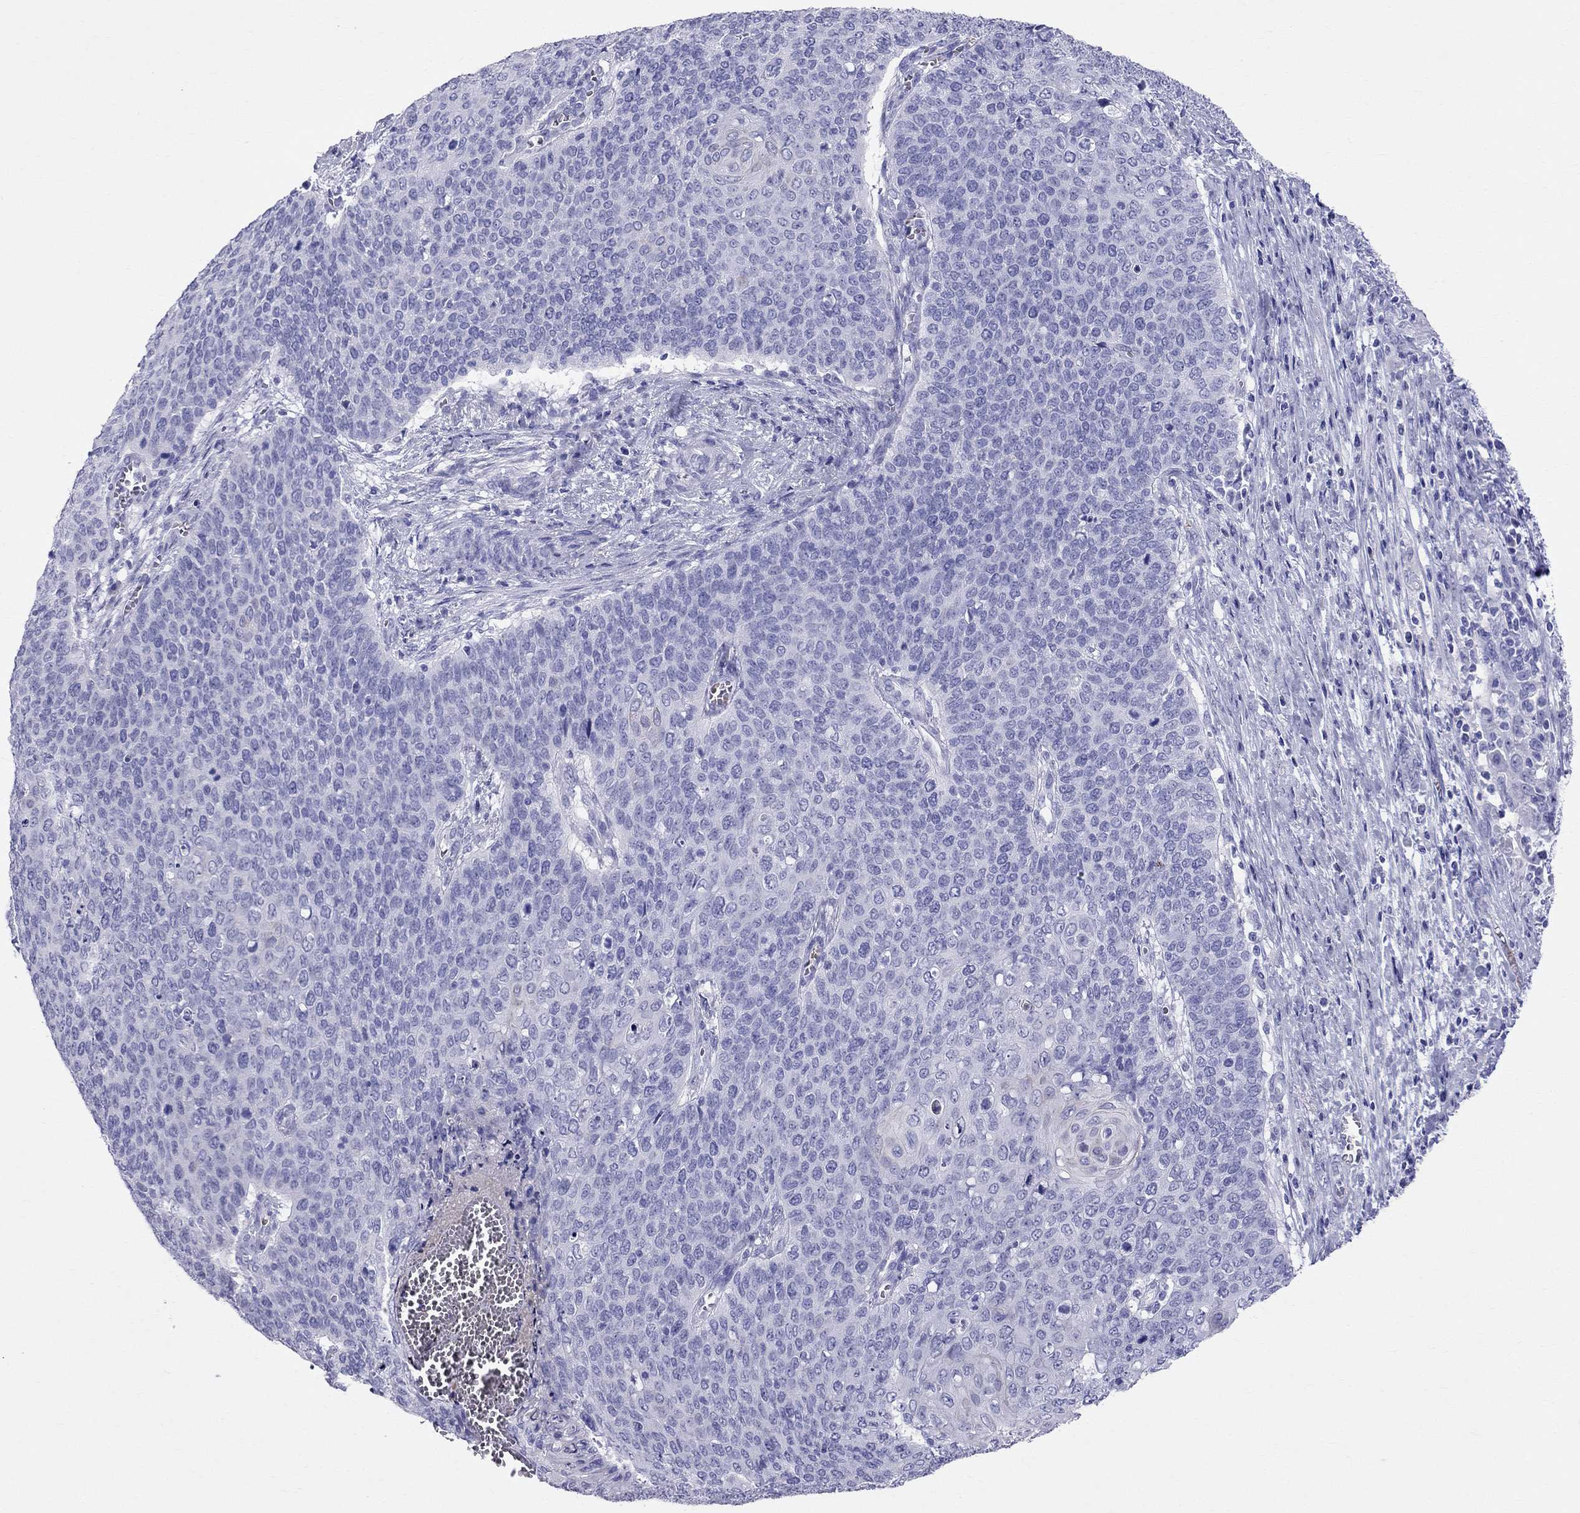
{"staining": {"intensity": "negative", "quantity": "none", "location": "none"}, "tissue": "cervical cancer", "cell_type": "Tumor cells", "image_type": "cancer", "snomed": [{"axis": "morphology", "description": "Squamous cell carcinoma, NOS"}, {"axis": "topography", "description": "Cervix"}], "caption": "The micrograph displays no staining of tumor cells in cervical cancer.", "gene": "DNAAF6", "patient": {"sex": "female", "age": 39}}